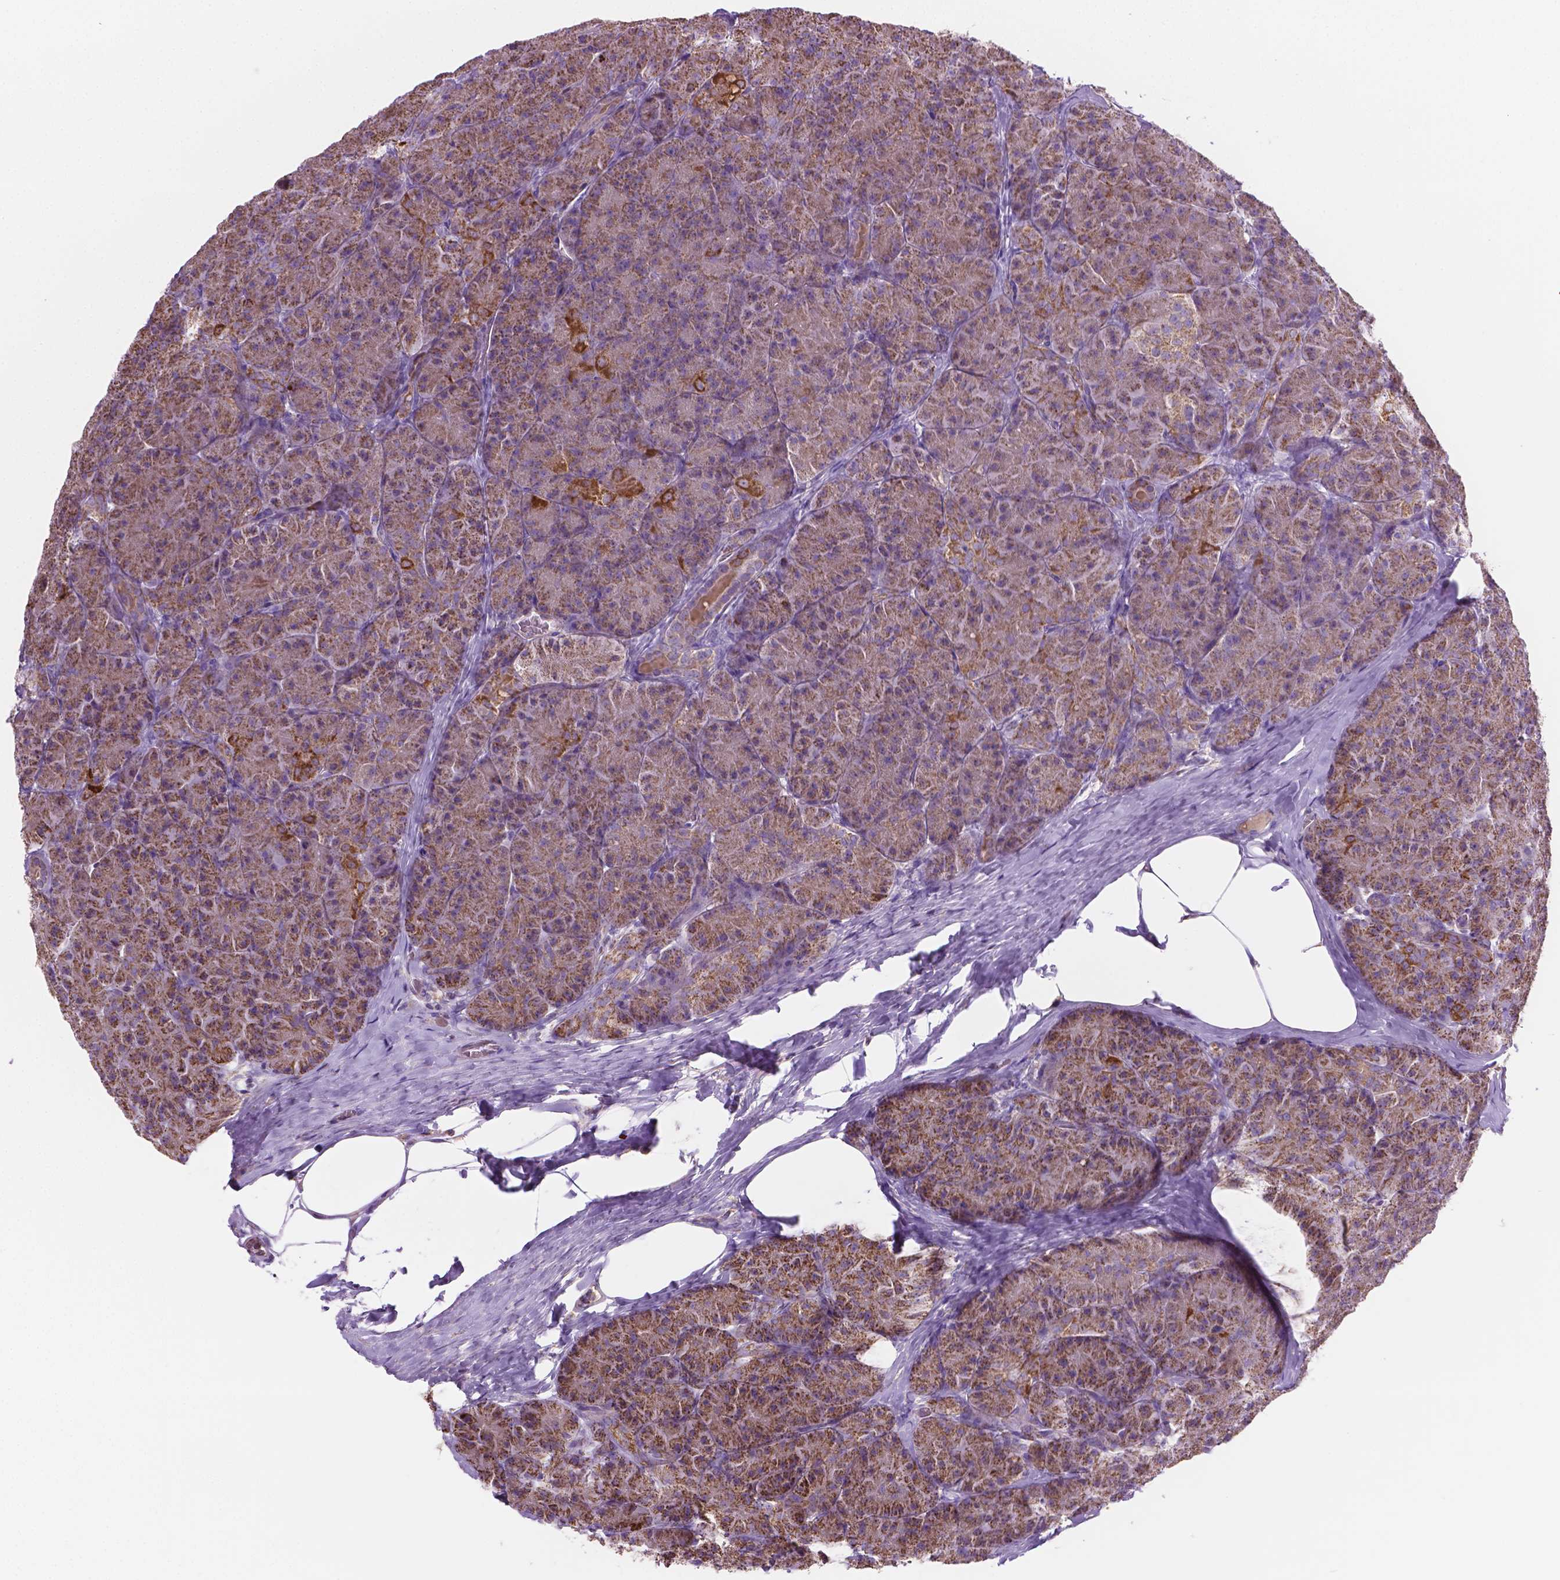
{"staining": {"intensity": "strong", "quantity": ">75%", "location": "cytoplasmic/membranous"}, "tissue": "pancreas", "cell_type": "Exocrine glandular cells", "image_type": "normal", "snomed": [{"axis": "morphology", "description": "Normal tissue, NOS"}, {"axis": "topography", "description": "Pancreas"}], "caption": "DAB (3,3'-diaminobenzidine) immunohistochemical staining of unremarkable human pancreas demonstrates strong cytoplasmic/membranous protein staining in about >75% of exocrine glandular cells. The staining is performed using DAB (3,3'-diaminobenzidine) brown chromogen to label protein expression. The nuclei are counter-stained blue using hematoxylin.", "gene": "PIBF1", "patient": {"sex": "male", "age": 57}}